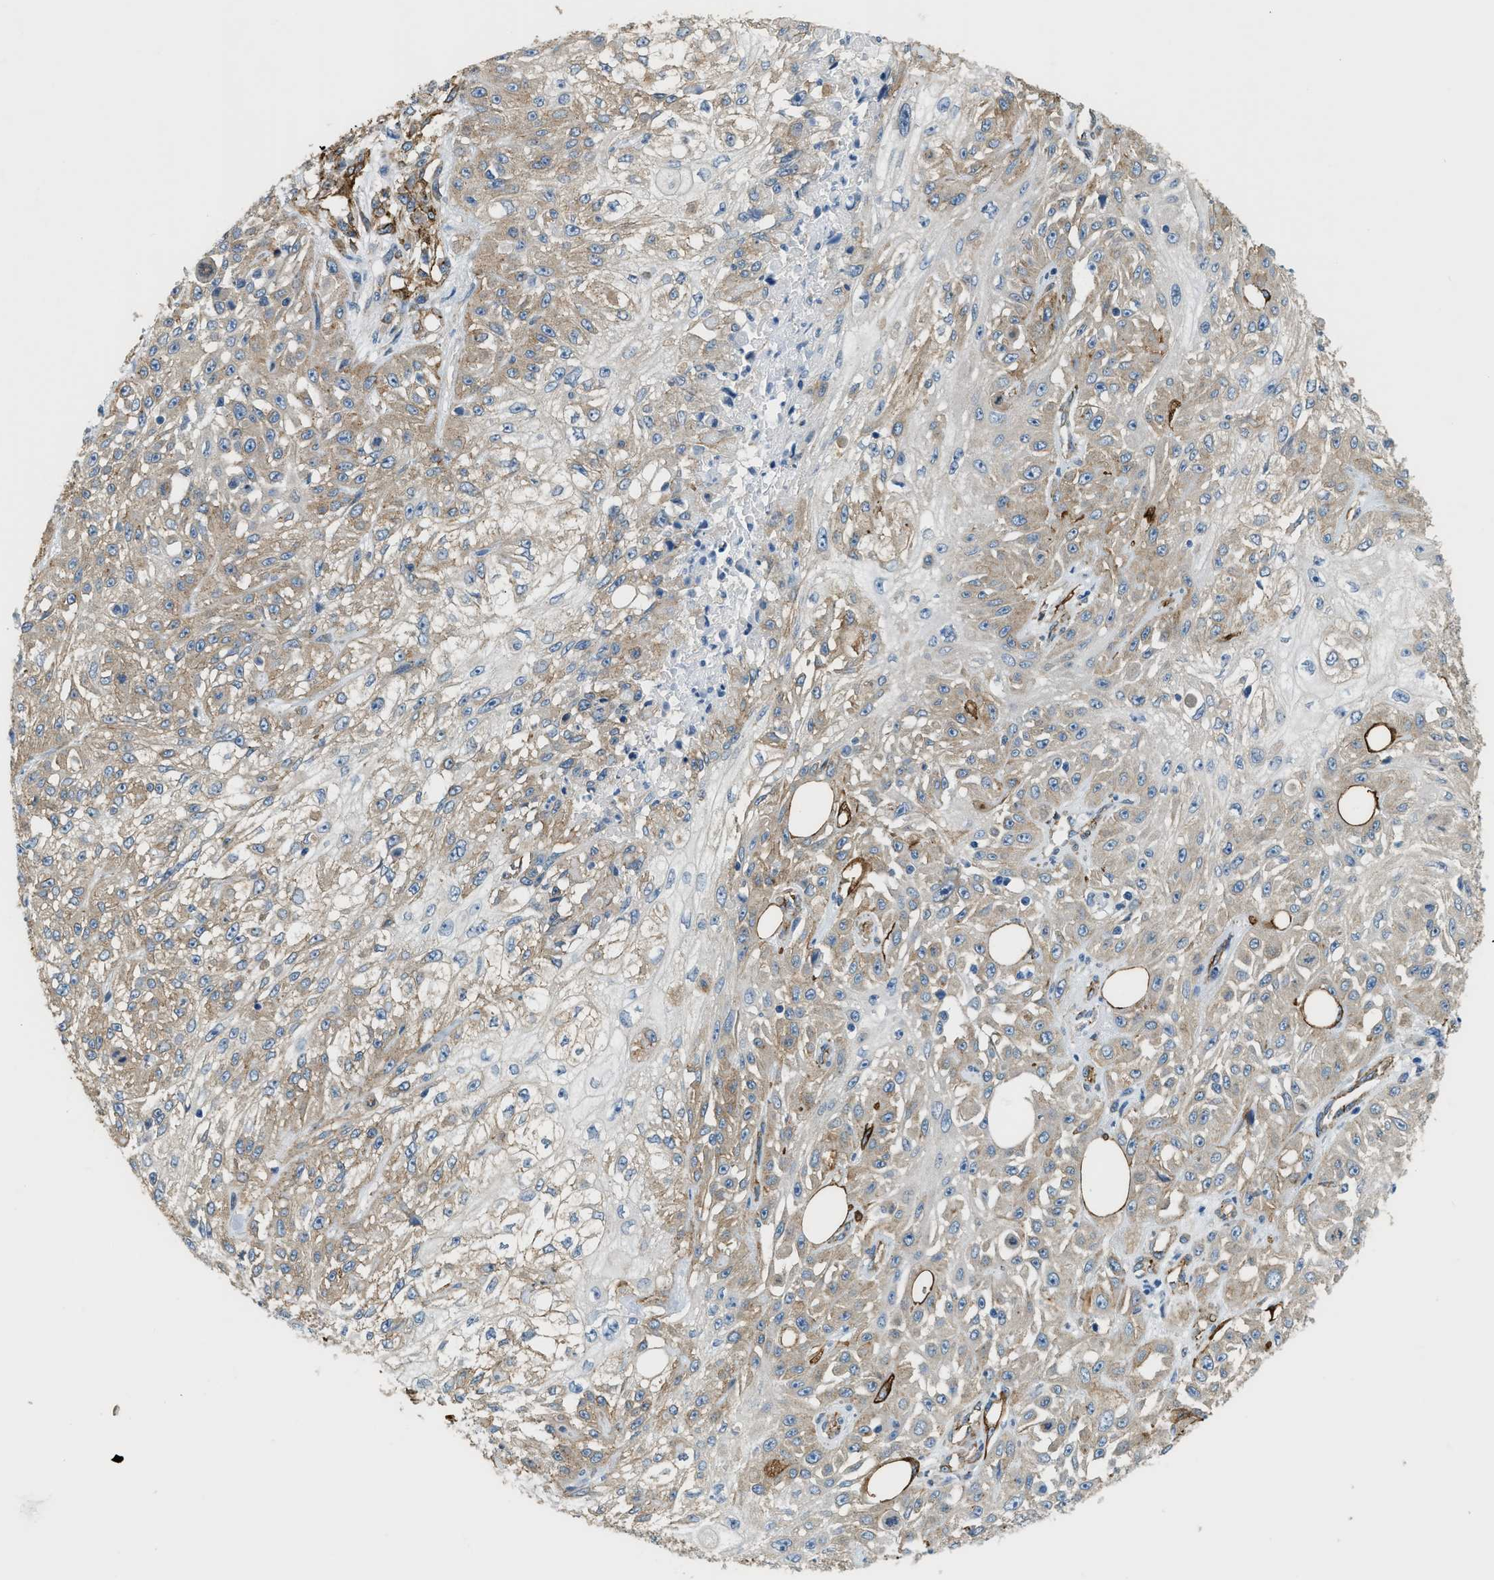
{"staining": {"intensity": "moderate", "quantity": ">75%", "location": "cytoplasmic/membranous"}, "tissue": "skin cancer", "cell_type": "Tumor cells", "image_type": "cancer", "snomed": [{"axis": "morphology", "description": "Squamous cell carcinoma, NOS"}, {"axis": "morphology", "description": "Squamous cell carcinoma, metastatic, NOS"}, {"axis": "topography", "description": "Skin"}, {"axis": "topography", "description": "Lymph node"}], "caption": "Brown immunohistochemical staining in skin cancer exhibits moderate cytoplasmic/membranous staining in about >75% of tumor cells. (Brightfield microscopy of DAB IHC at high magnification).", "gene": "TMEM43", "patient": {"sex": "male", "age": 75}}